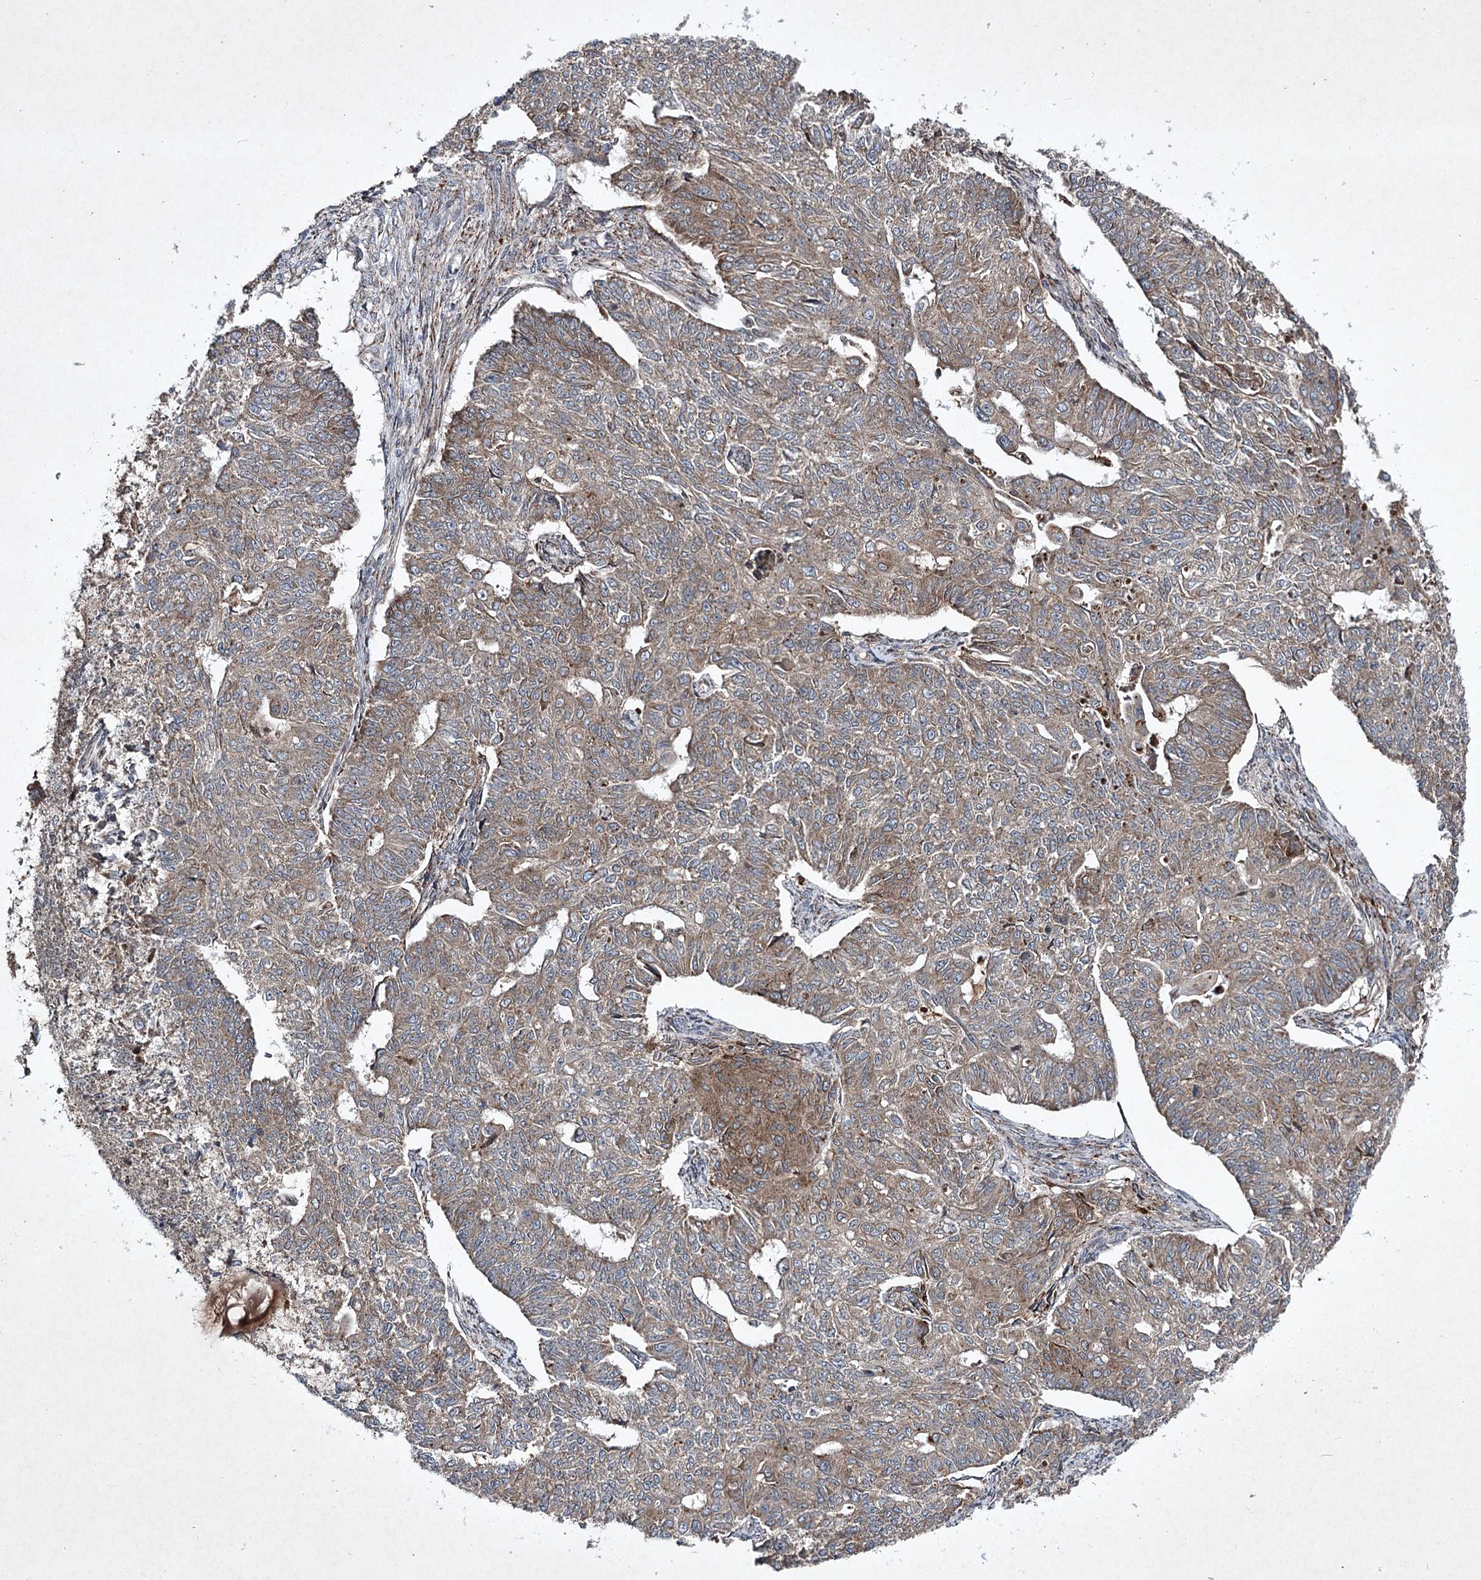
{"staining": {"intensity": "moderate", "quantity": ">75%", "location": "cytoplasmic/membranous"}, "tissue": "endometrial cancer", "cell_type": "Tumor cells", "image_type": "cancer", "snomed": [{"axis": "morphology", "description": "Adenocarcinoma, NOS"}, {"axis": "topography", "description": "Endometrium"}], "caption": "A brown stain labels moderate cytoplasmic/membranous staining of a protein in human endometrial cancer (adenocarcinoma) tumor cells.", "gene": "ALG9", "patient": {"sex": "female", "age": 32}}